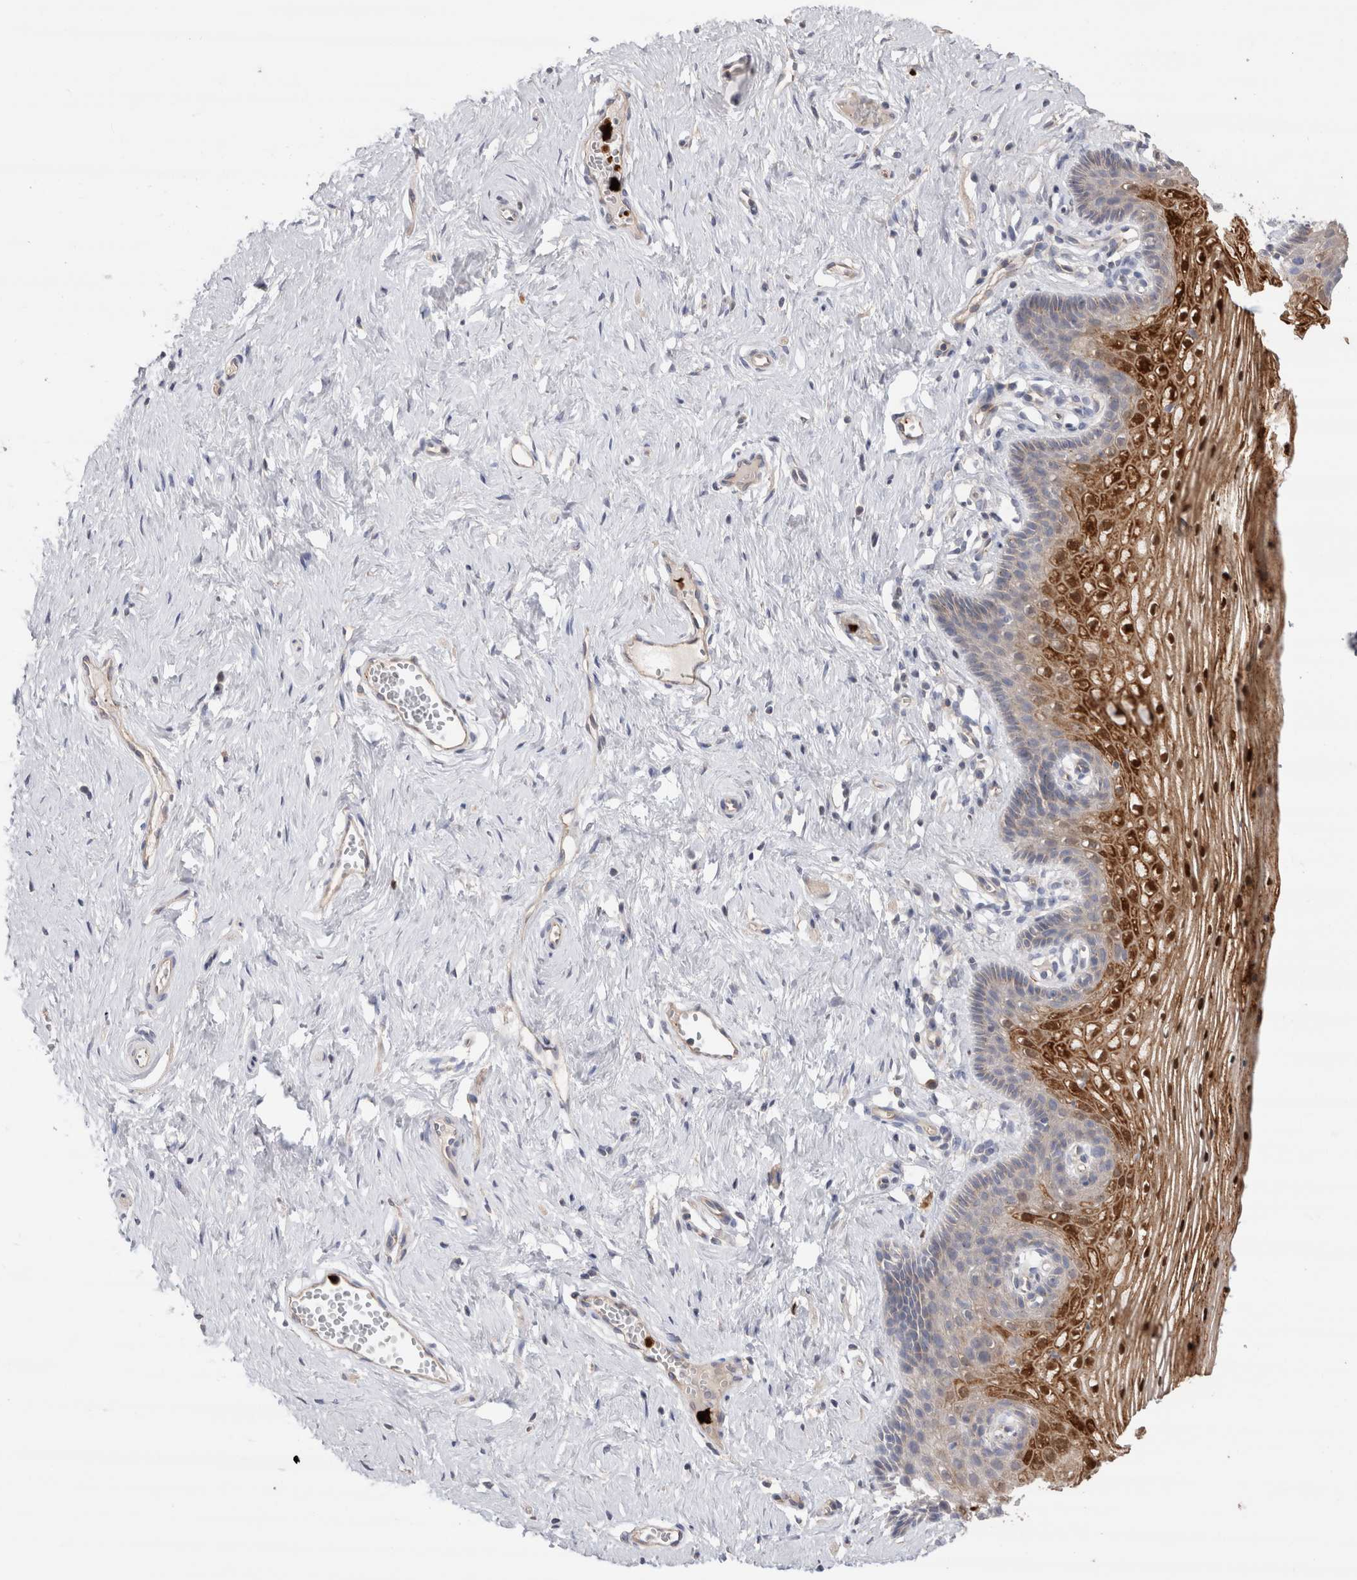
{"staining": {"intensity": "moderate", "quantity": "25%-75%", "location": "cytoplasmic/membranous,nuclear"}, "tissue": "vagina", "cell_type": "Squamous epithelial cells", "image_type": "normal", "snomed": [{"axis": "morphology", "description": "Normal tissue, NOS"}, {"axis": "topography", "description": "Vagina"}], "caption": "A medium amount of moderate cytoplasmic/membranous,nuclear staining is identified in approximately 25%-75% of squamous epithelial cells in benign vagina.", "gene": "NXT2", "patient": {"sex": "female", "age": 32}}